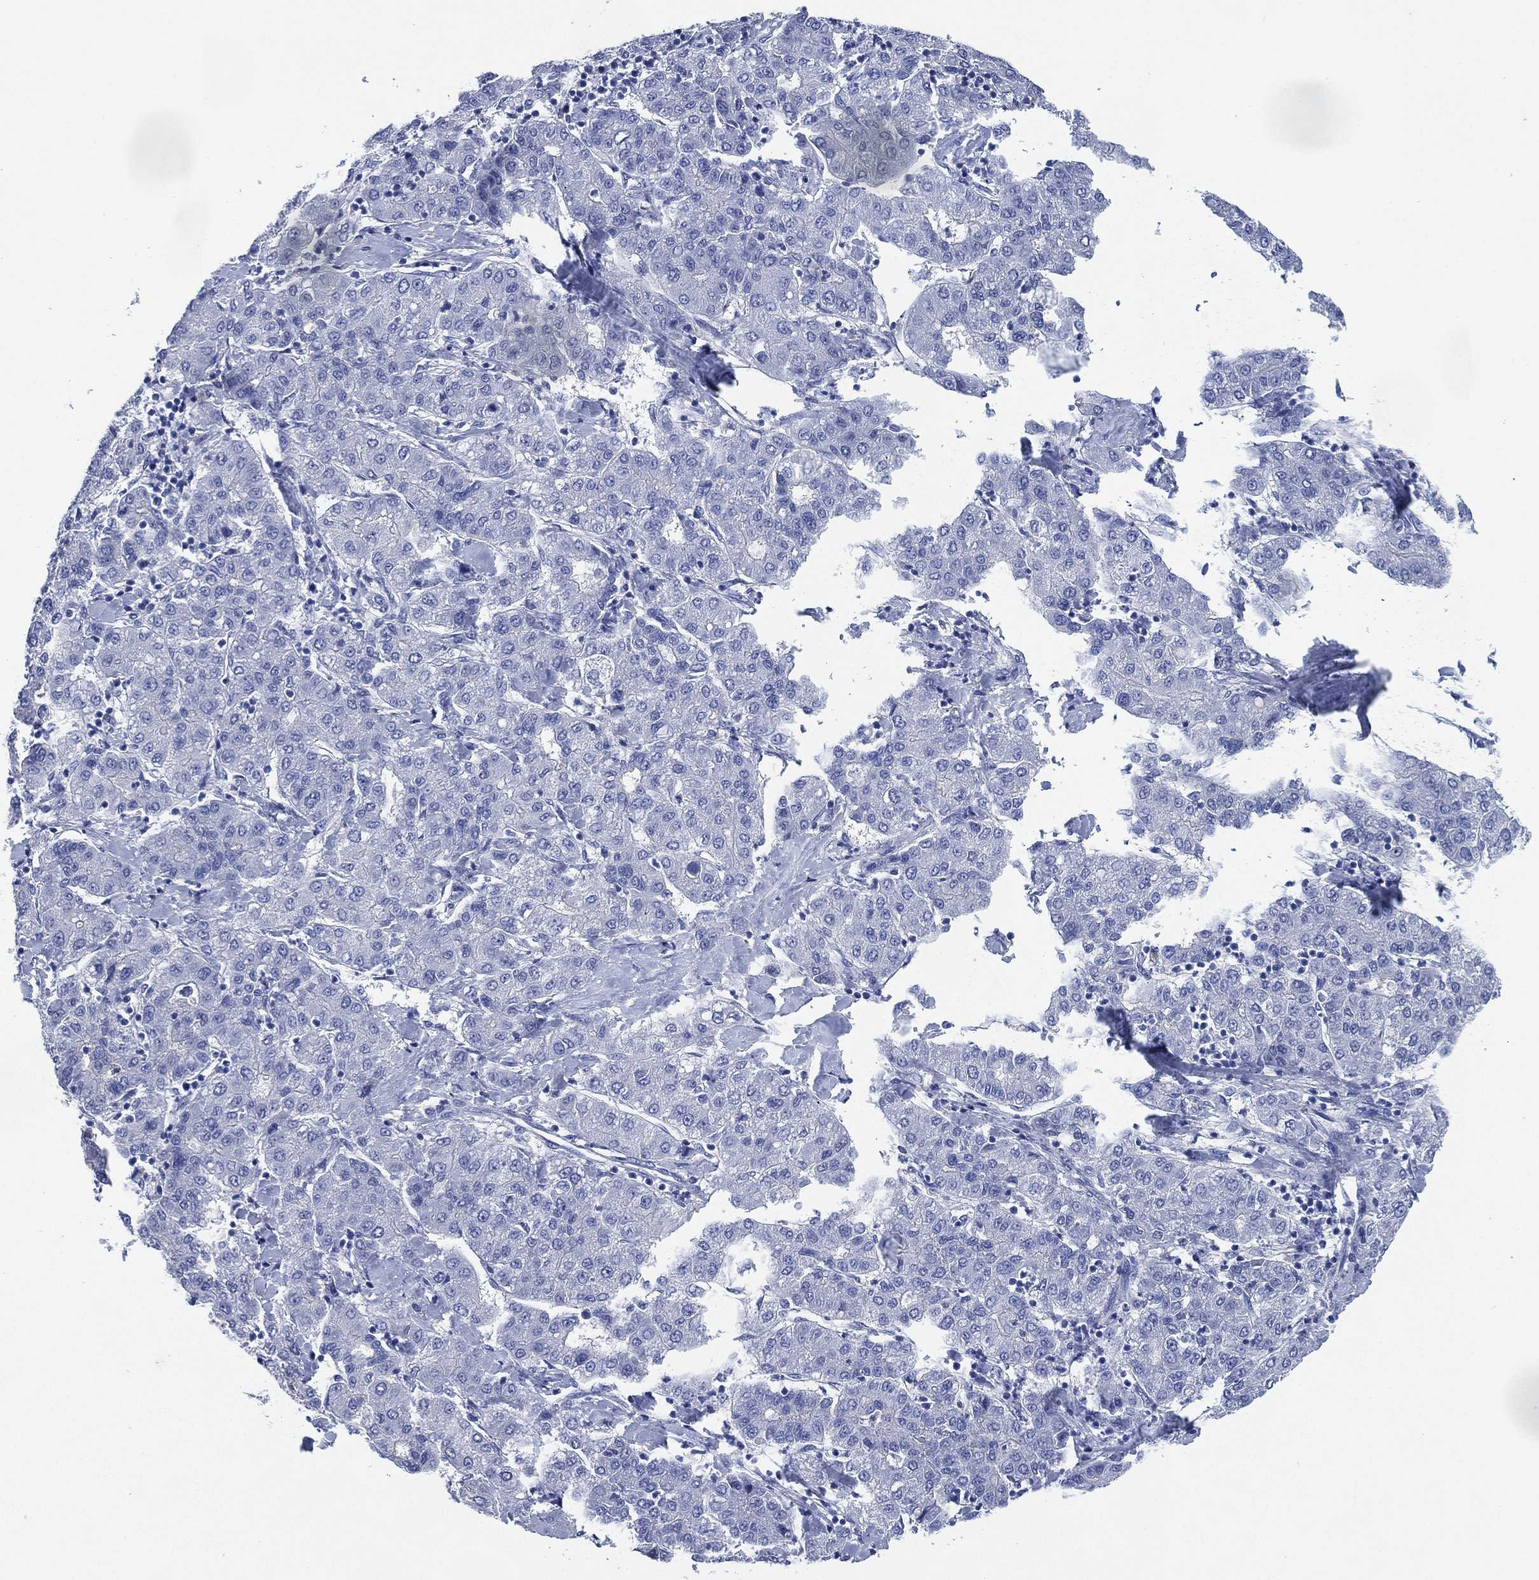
{"staining": {"intensity": "negative", "quantity": "none", "location": "none"}, "tissue": "liver cancer", "cell_type": "Tumor cells", "image_type": "cancer", "snomed": [{"axis": "morphology", "description": "Carcinoma, Hepatocellular, NOS"}, {"axis": "topography", "description": "Liver"}], "caption": "The micrograph demonstrates no significant expression in tumor cells of liver cancer. (Stains: DAB immunohistochemistry with hematoxylin counter stain, Microscopy: brightfield microscopy at high magnification).", "gene": "CCDC70", "patient": {"sex": "male", "age": 65}}